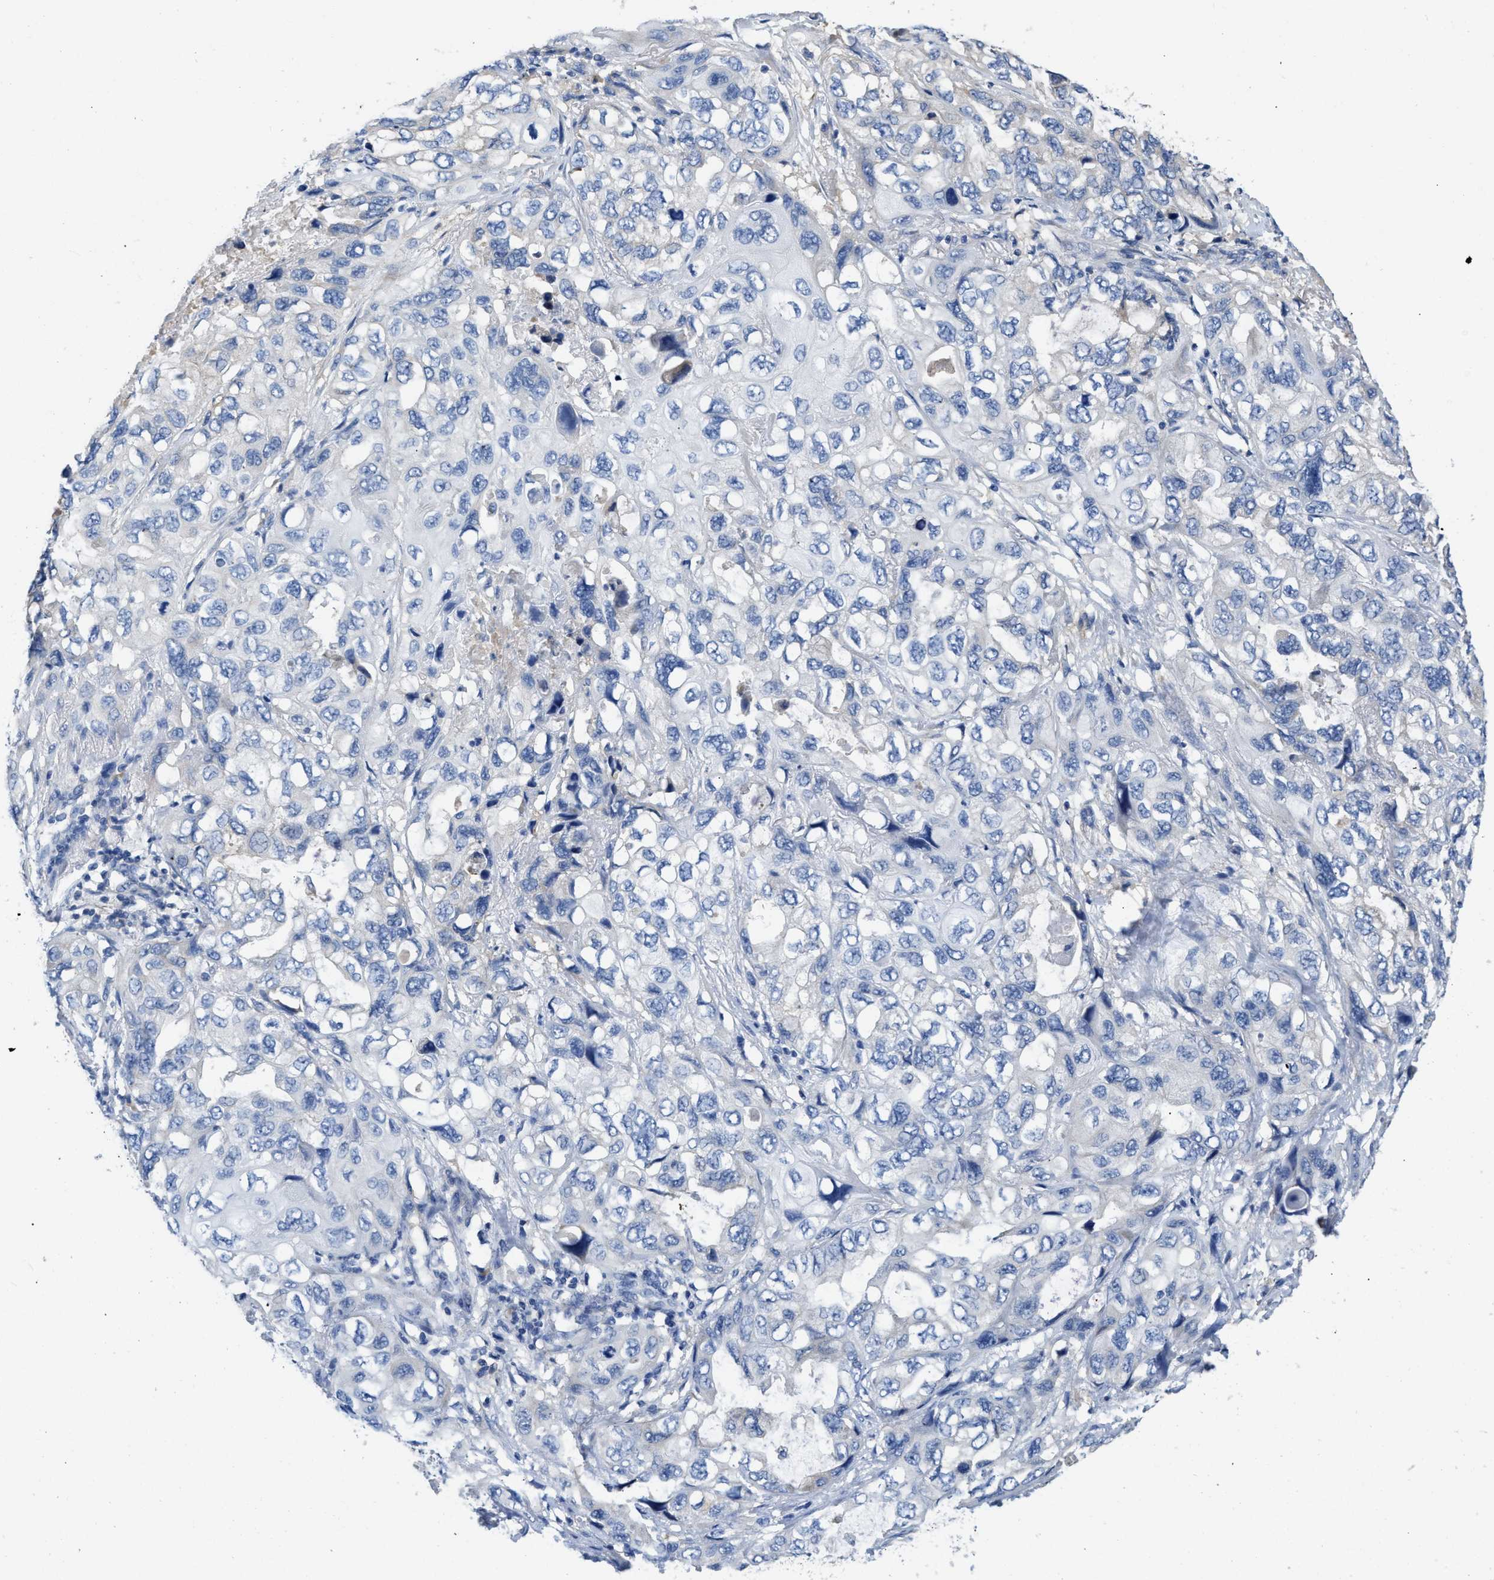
{"staining": {"intensity": "negative", "quantity": "none", "location": "none"}, "tissue": "lung cancer", "cell_type": "Tumor cells", "image_type": "cancer", "snomed": [{"axis": "morphology", "description": "Squamous cell carcinoma, NOS"}, {"axis": "topography", "description": "Lung"}], "caption": "IHC photomicrograph of human squamous cell carcinoma (lung) stained for a protein (brown), which displays no staining in tumor cells. The staining was performed using DAB (3,3'-diaminobenzidine) to visualize the protein expression in brown, while the nuclei were stained in blue with hematoxylin (Magnification: 20x).", "gene": "C1S", "patient": {"sex": "female", "age": 73}}